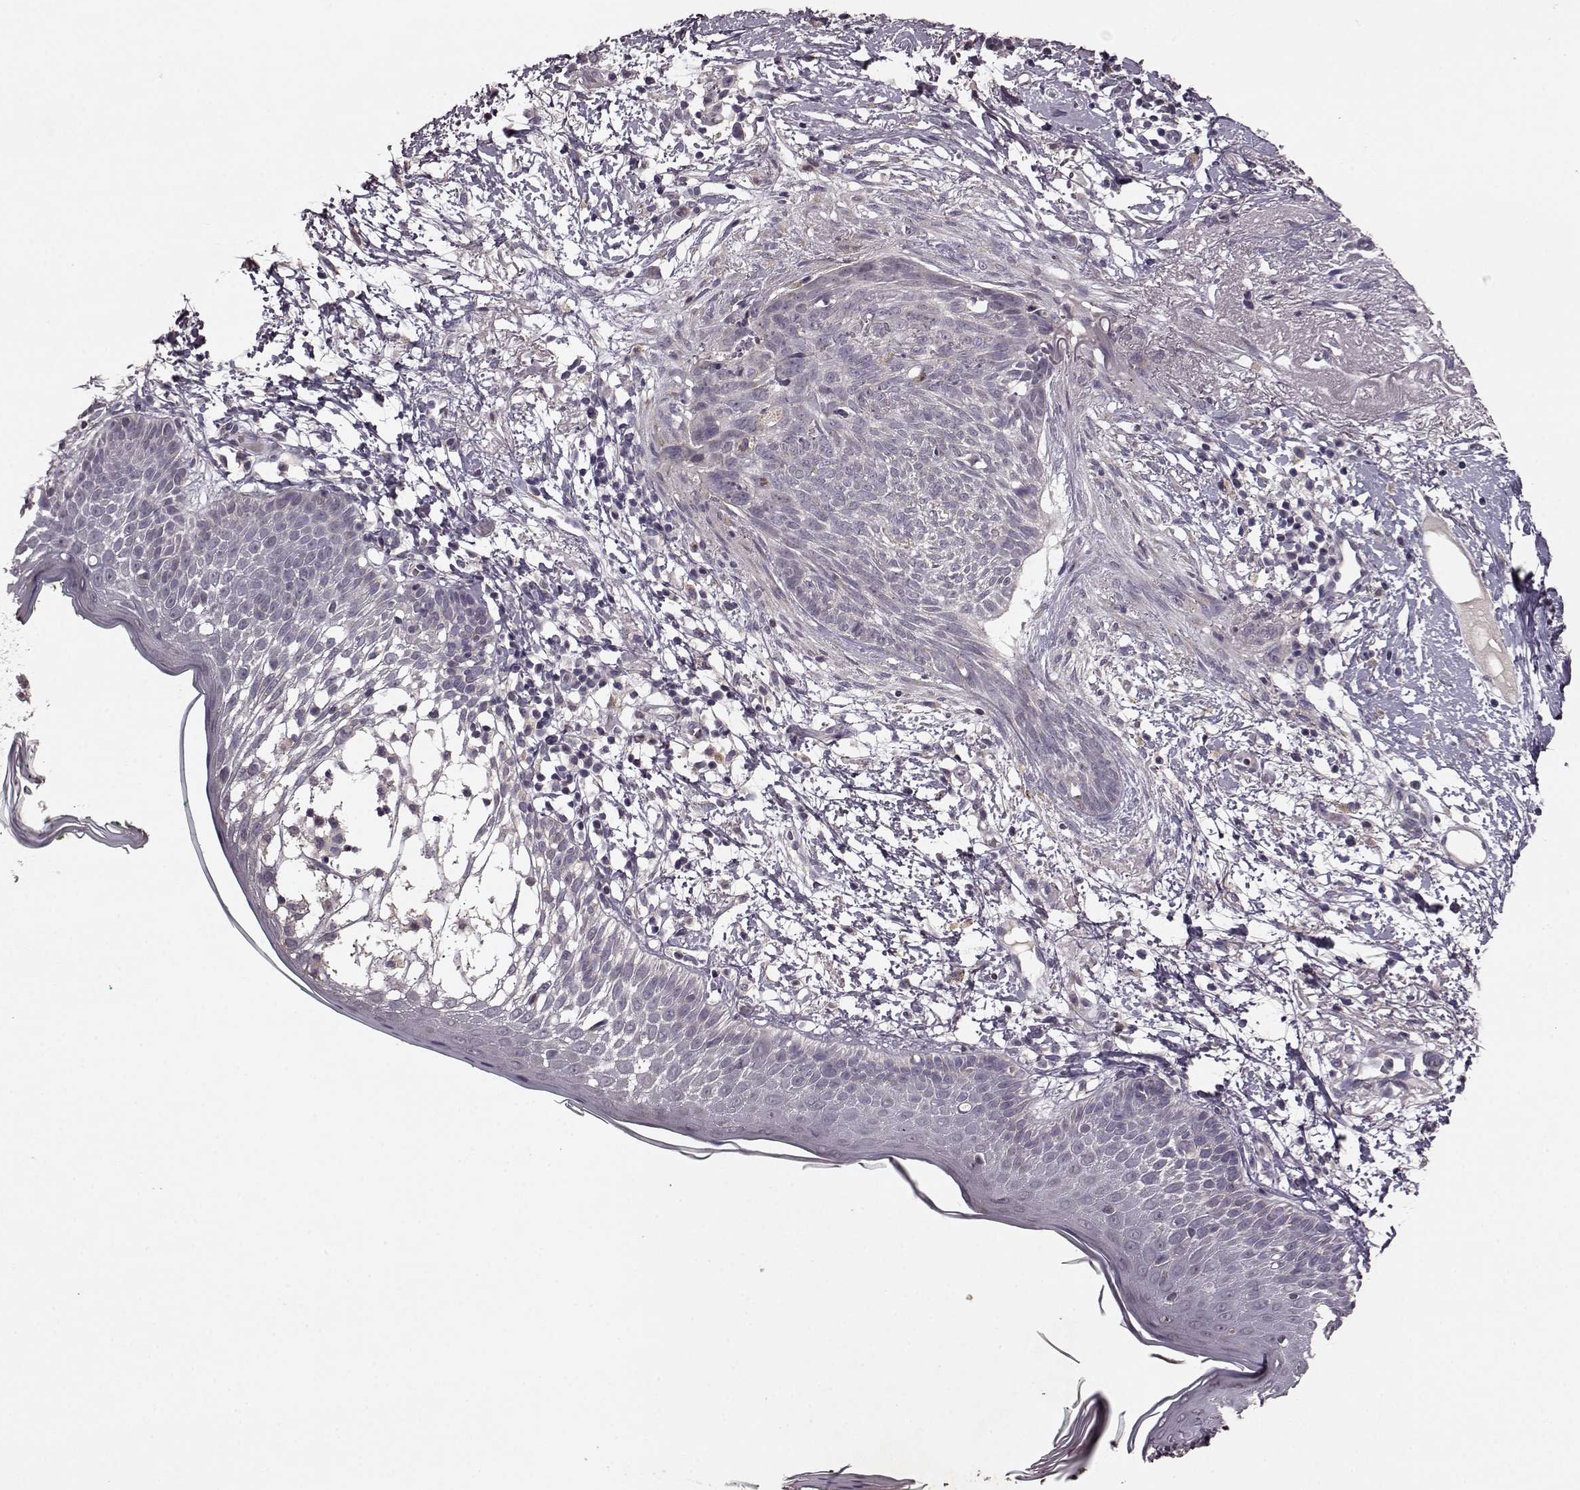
{"staining": {"intensity": "negative", "quantity": "none", "location": "none"}, "tissue": "skin cancer", "cell_type": "Tumor cells", "image_type": "cancer", "snomed": [{"axis": "morphology", "description": "Normal tissue, NOS"}, {"axis": "morphology", "description": "Basal cell carcinoma"}, {"axis": "topography", "description": "Skin"}], "caption": "Skin cancer was stained to show a protein in brown. There is no significant expression in tumor cells.", "gene": "SLC52A3", "patient": {"sex": "male", "age": 84}}